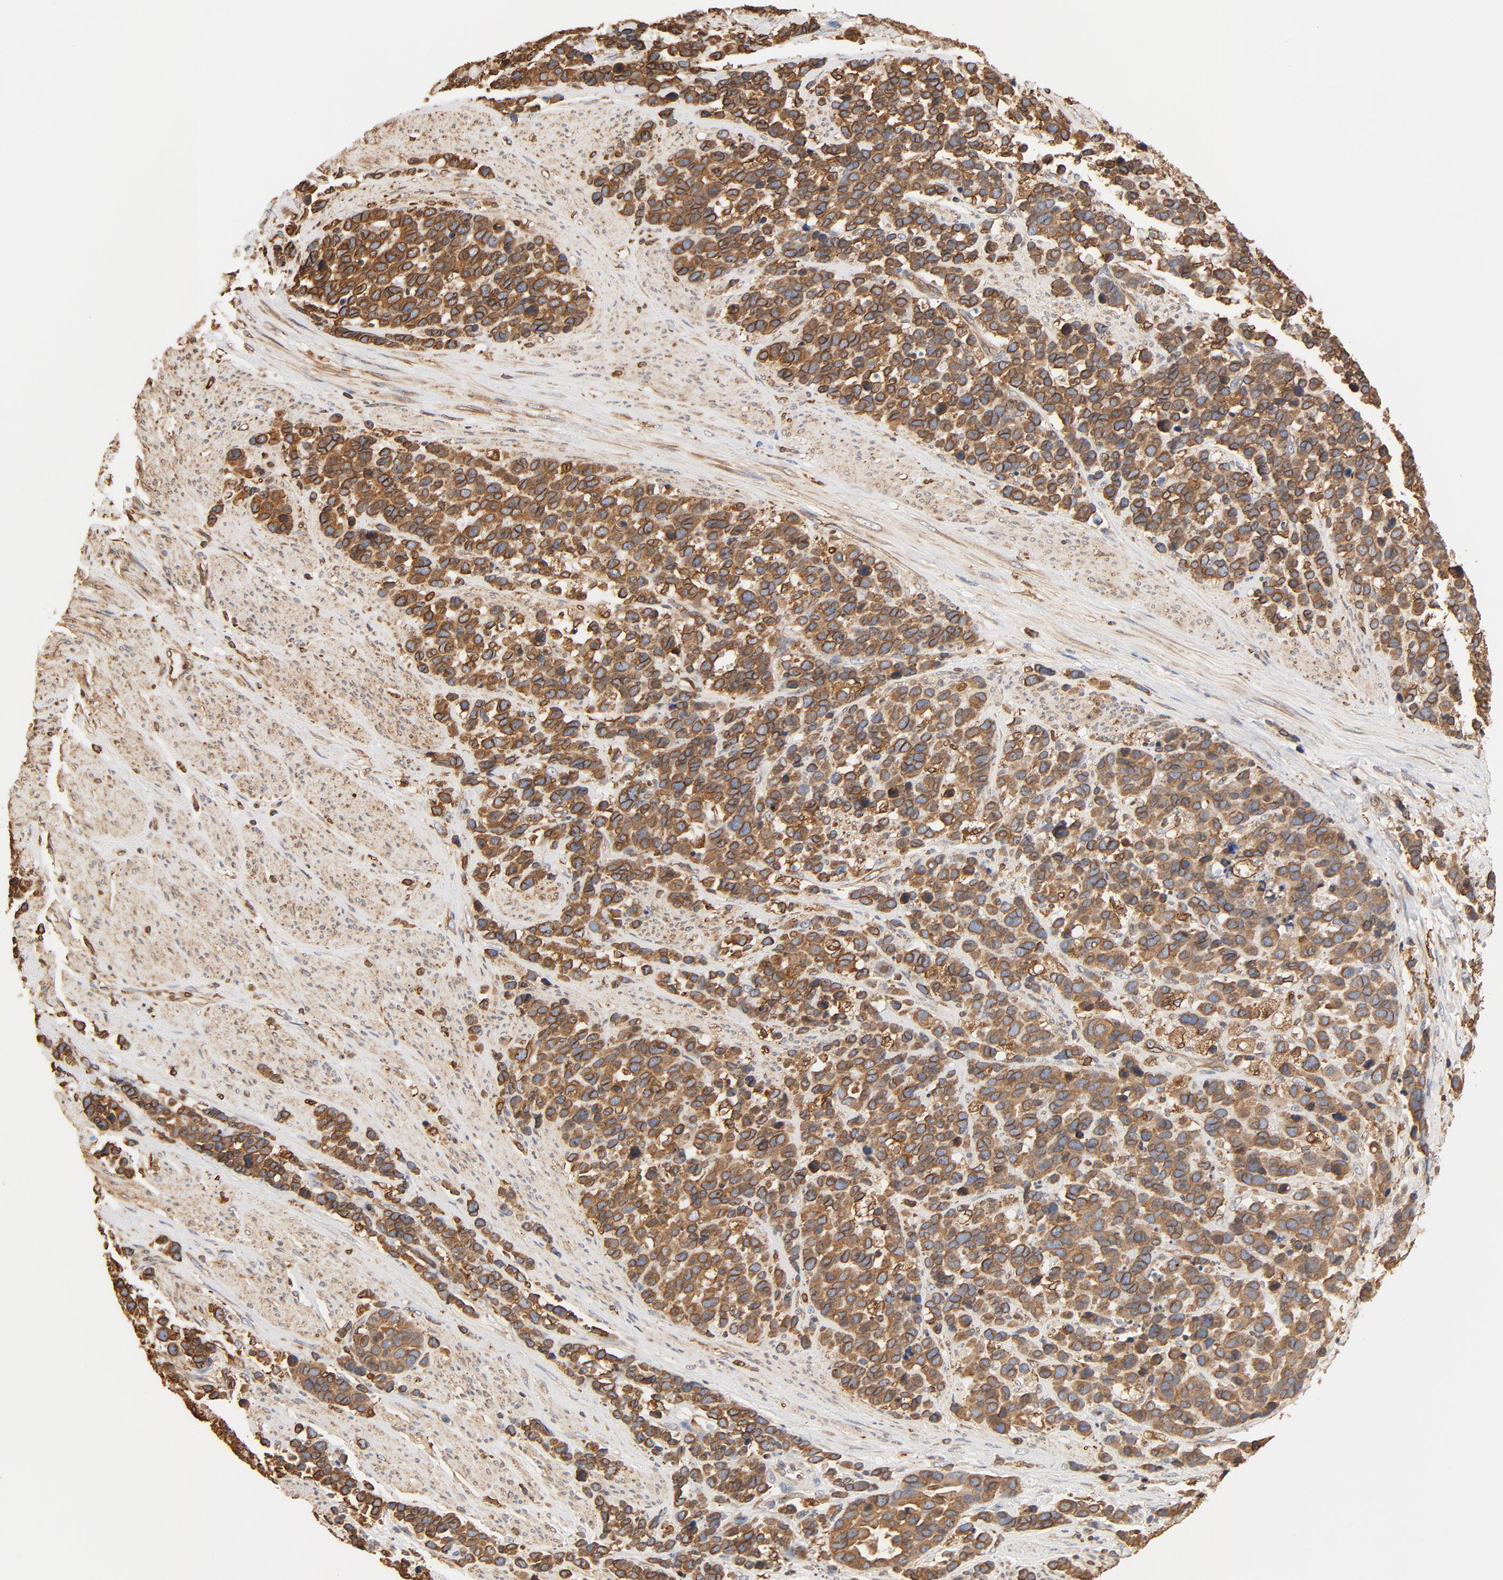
{"staining": {"intensity": "strong", "quantity": ">75%", "location": "cytoplasmic/membranous"}, "tissue": "stomach cancer", "cell_type": "Tumor cells", "image_type": "cancer", "snomed": [{"axis": "morphology", "description": "Adenocarcinoma, NOS"}, {"axis": "topography", "description": "Stomach, upper"}], "caption": "A brown stain shows strong cytoplasmic/membranous expression of a protein in human stomach cancer (adenocarcinoma) tumor cells. (DAB (3,3'-diaminobenzidine) = brown stain, brightfield microscopy at high magnification).", "gene": "BCAP31", "patient": {"sex": "male", "age": 71}}